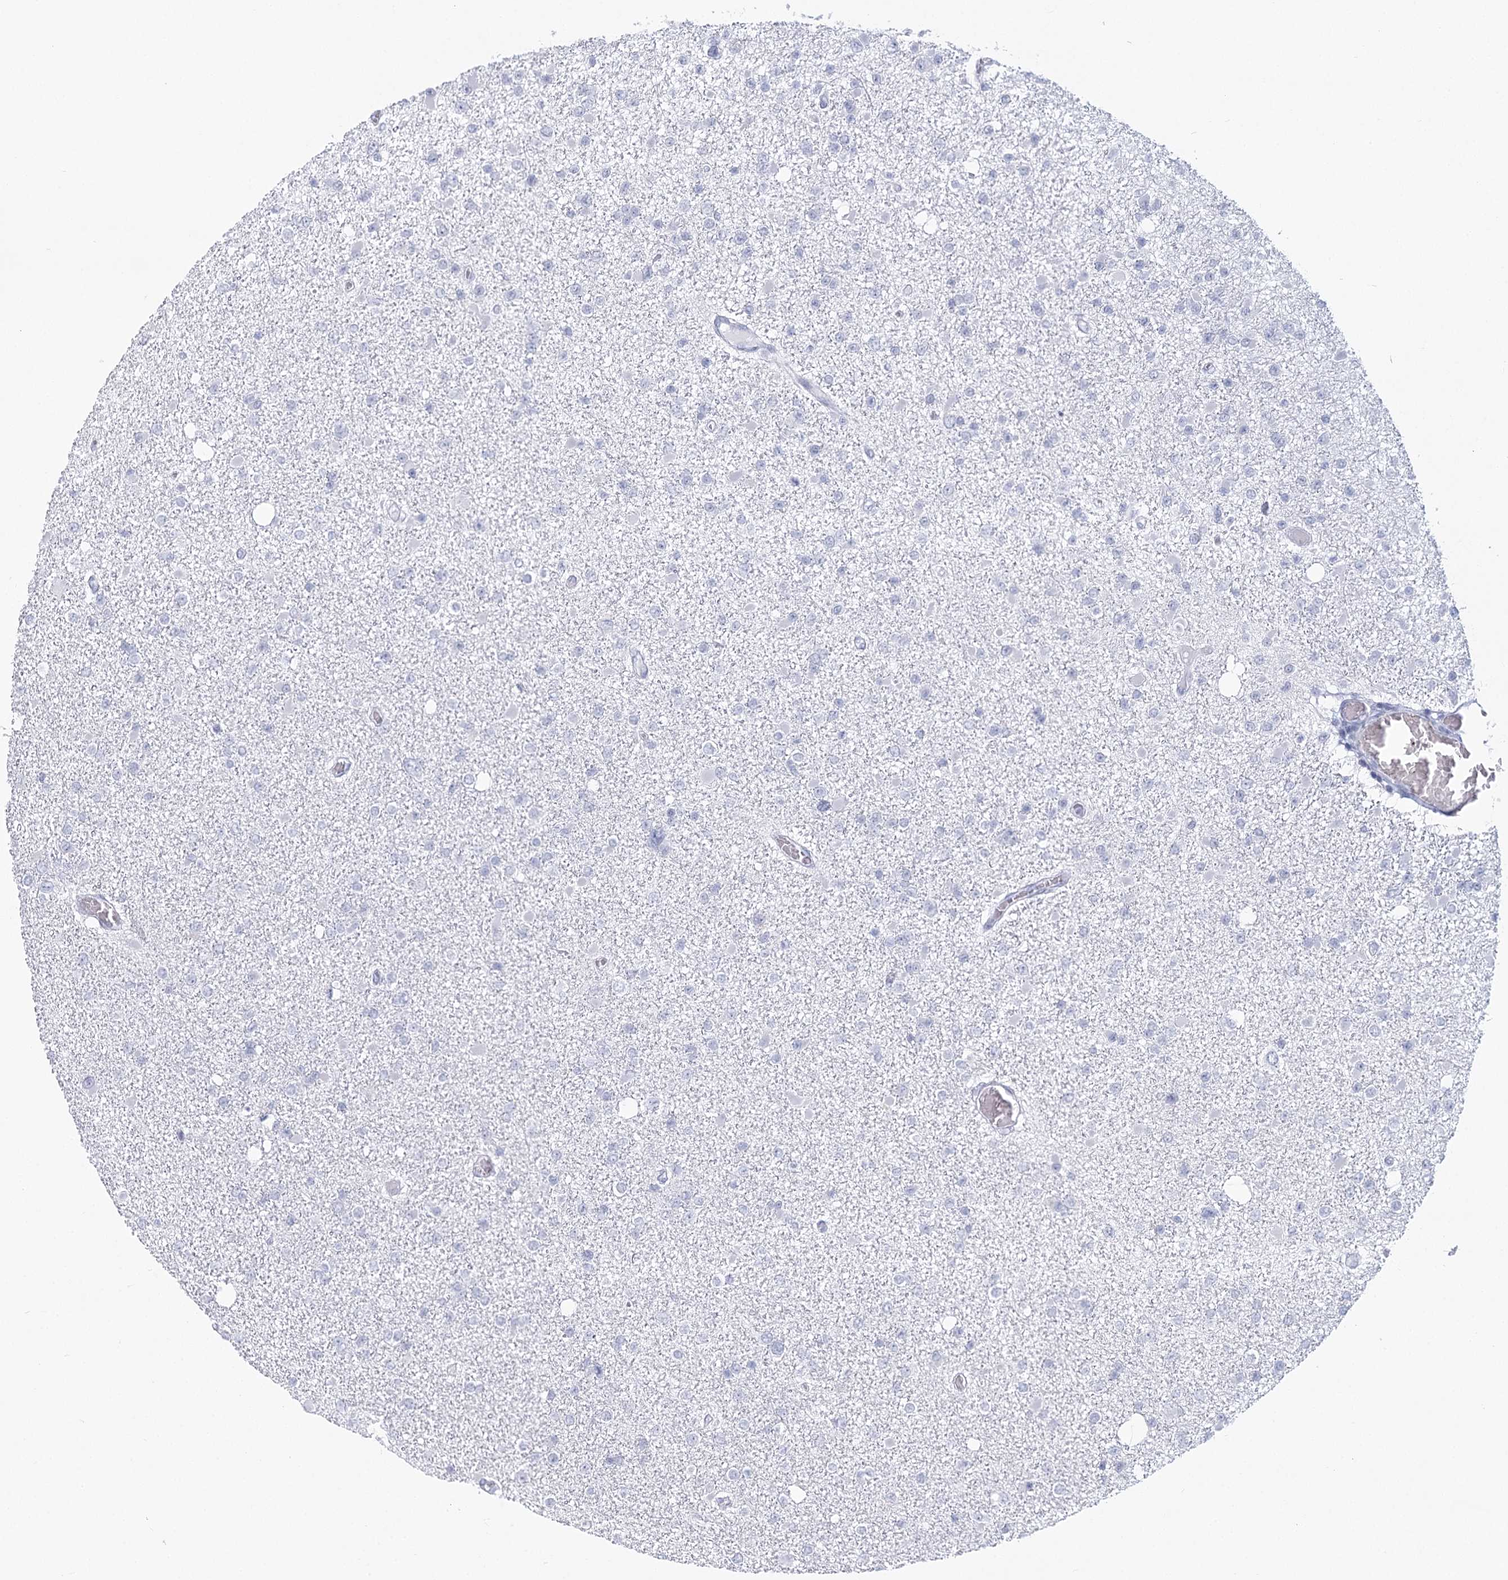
{"staining": {"intensity": "negative", "quantity": "none", "location": "none"}, "tissue": "glioma", "cell_type": "Tumor cells", "image_type": "cancer", "snomed": [{"axis": "morphology", "description": "Glioma, malignant, Low grade"}, {"axis": "topography", "description": "Brain"}], "caption": "Immunohistochemical staining of human glioma demonstrates no significant staining in tumor cells.", "gene": "WNT8B", "patient": {"sex": "female", "age": 22}}